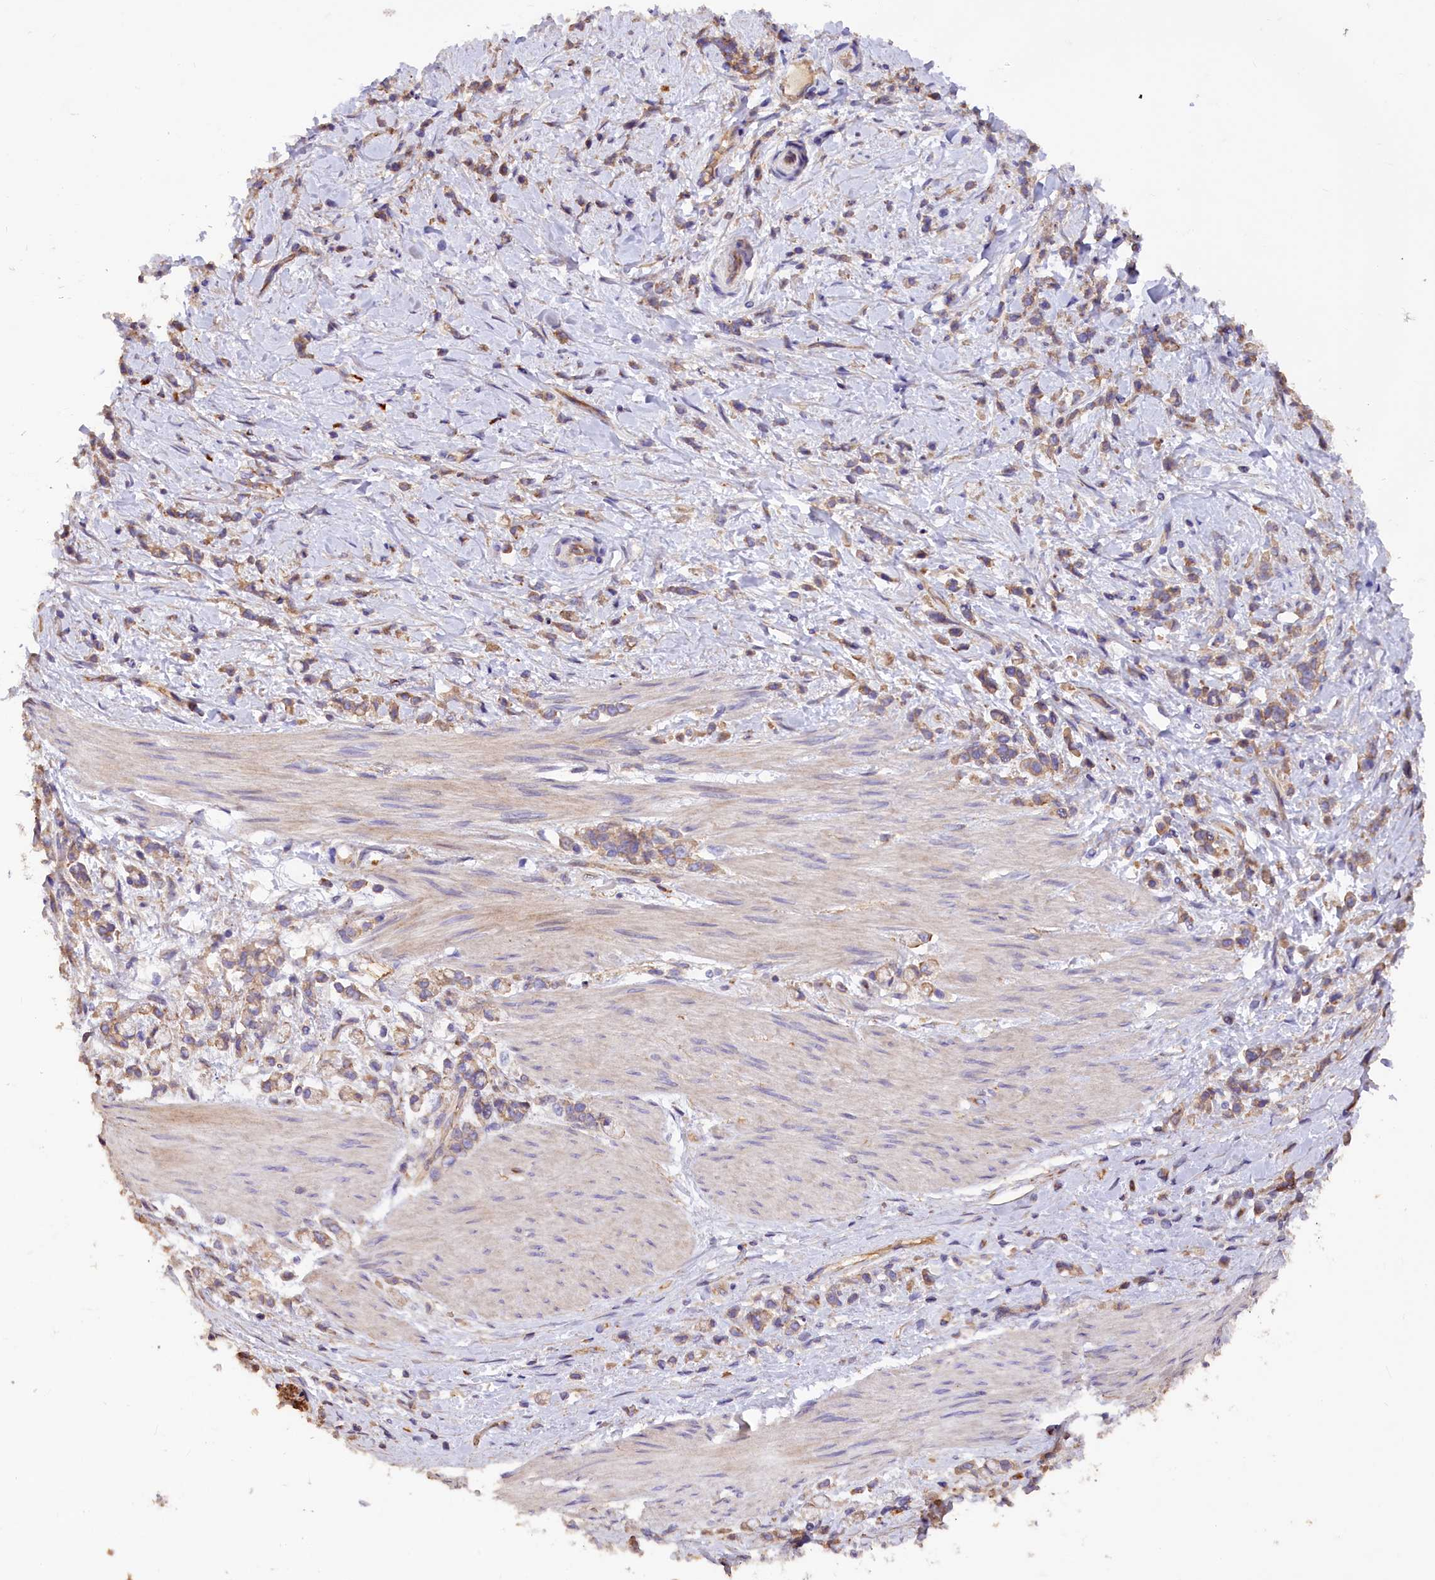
{"staining": {"intensity": "weak", "quantity": "25%-75%", "location": "cytoplasmic/membranous"}, "tissue": "stomach cancer", "cell_type": "Tumor cells", "image_type": "cancer", "snomed": [{"axis": "morphology", "description": "Adenocarcinoma, NOS"}, {"axis": "topography", "description": "Stomach"}], "caption": "Weak cytoplasmic/membranous staining is seen in about 25%-75% of tumor cells in stomach cancer. The staining is performed using DAB brown chromogen to label protein expression. The nuclei are counter-stained blue using hematoxylin.", "gene": "ERMARD", "patient": {"sex": "female", "age": 60}}